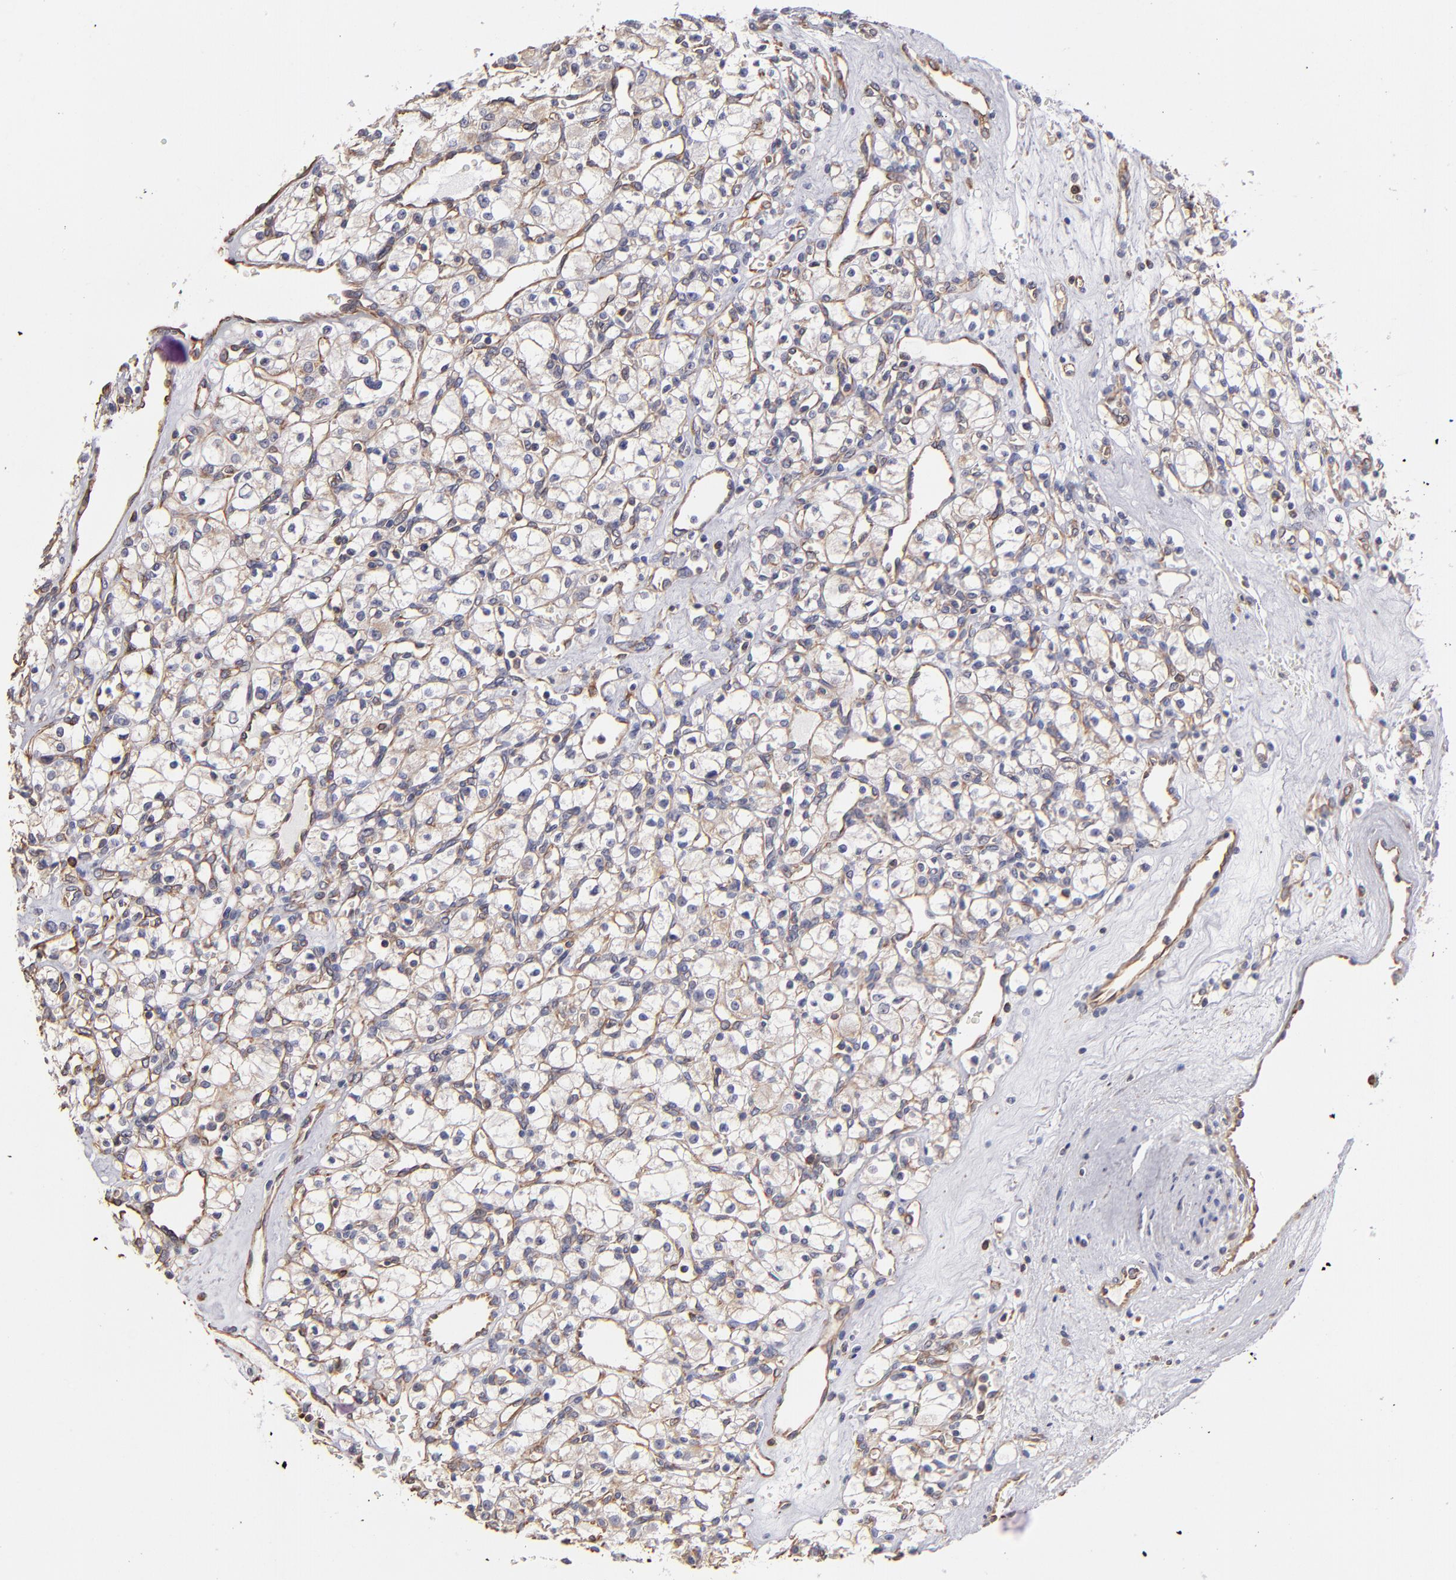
{"staining": {"intensity": "negative", "quantity": "none", "location": "none"}, "tissue": "renal cancer", "cell_type": "Tumor cells", "image_type": "cancer", "snomed": [{"axis": "morphology", "description": "Adenocarcinoma, NOS"}, {"axis": "topography", "description": "Kidney"}], "caption": "Renal cancer (adenocarcinoma) was stained to show a protein in brown. There is no significant staining in tumor cells.", "gene": "ABCC1", "patient": {"sex": "female", "age": 62}}